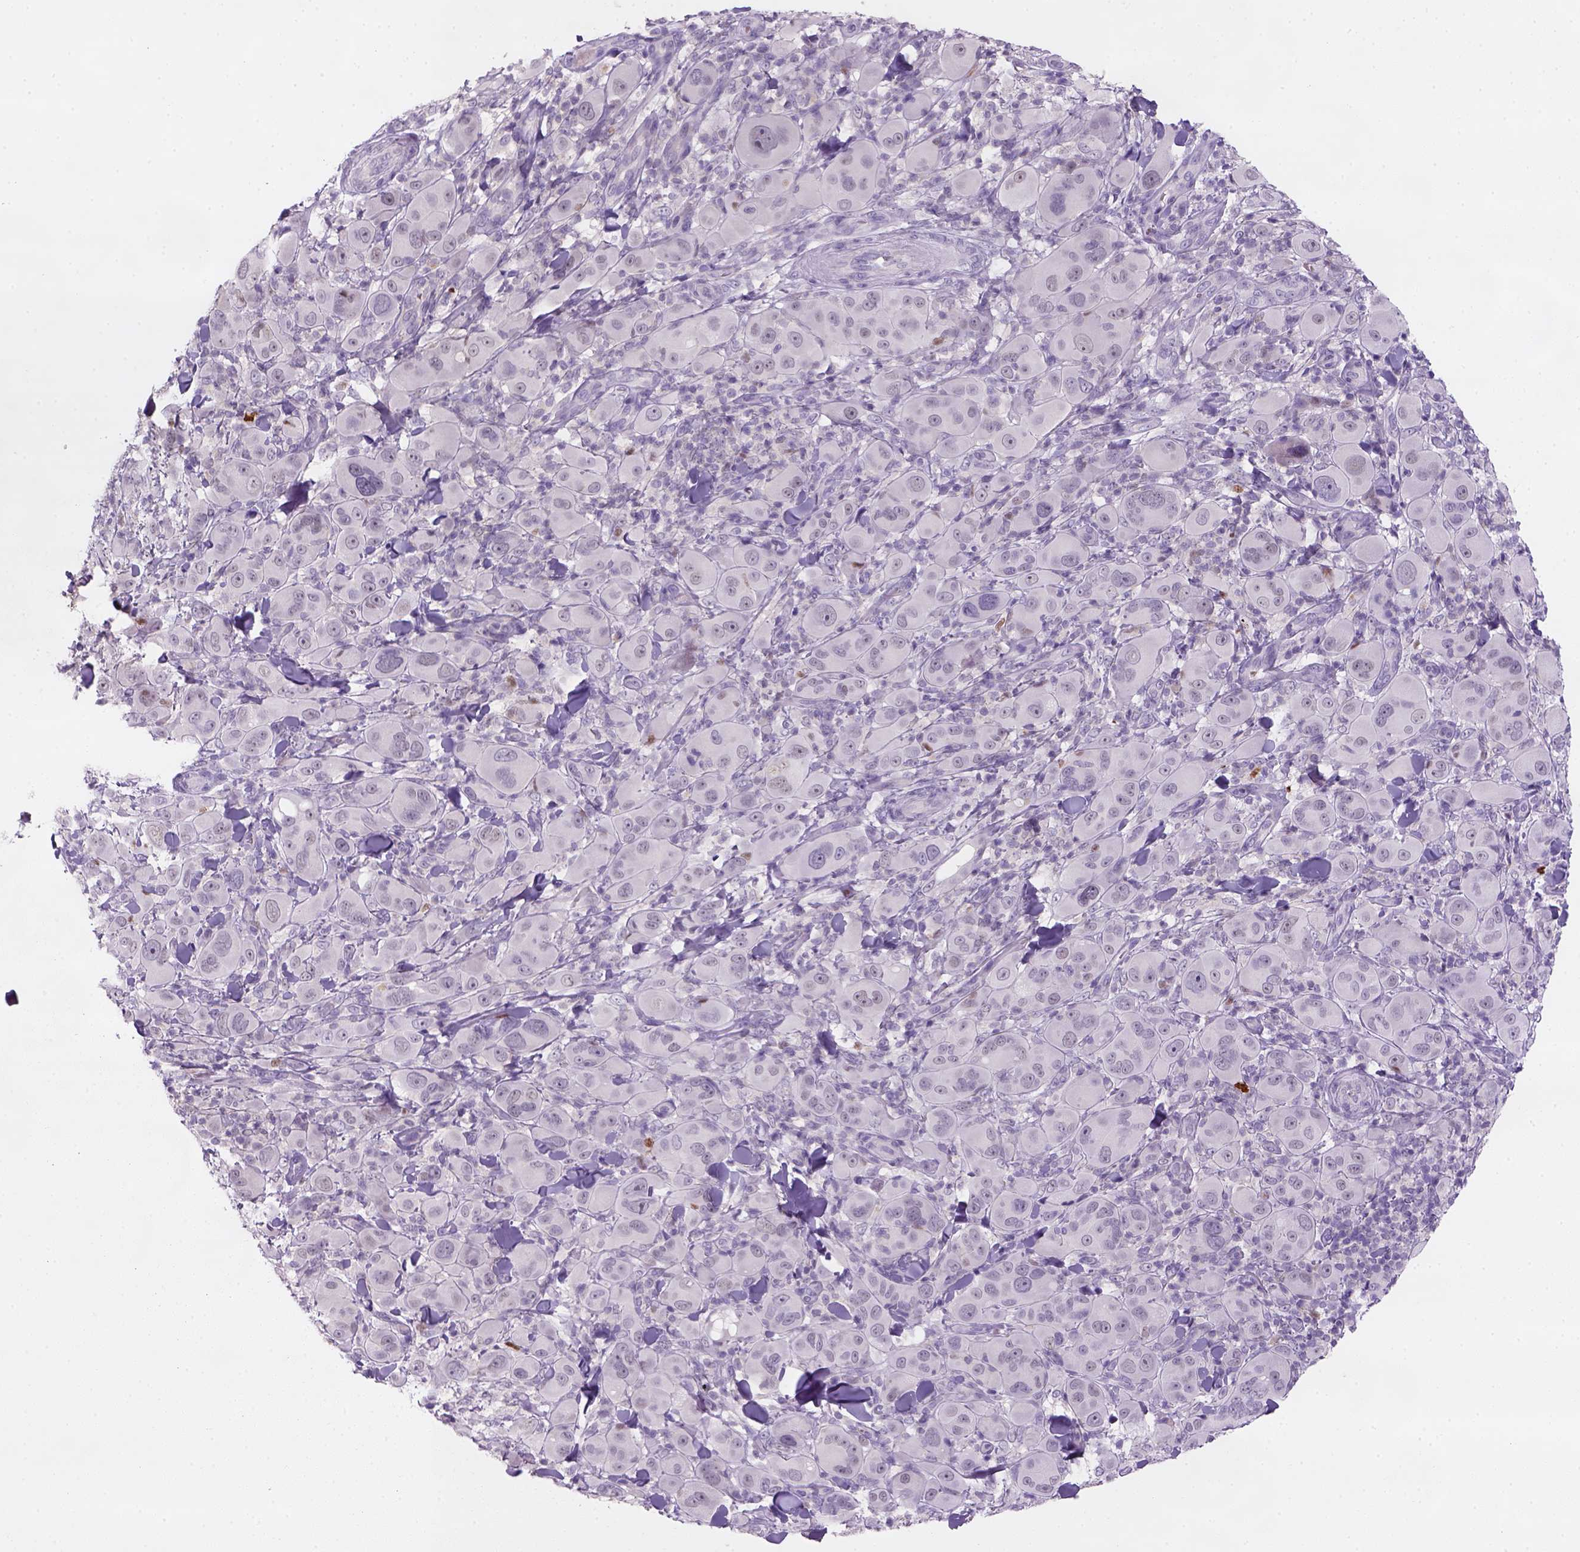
{"staining": {"intensity": "negative", "quantity": "none", "location": "none"}, "tissue": "melanoma", "cell_type": "Tumor cells", "image_type": "cancer", "snomed": [{"axis": "morphology", "description": "Malignant melanoma, NOS"}, {"axis": "topography", "description": "Skin"}], "caption": "There is no significant expression in tumor cells of melanoma. Nuclei are stained in blue.", "gene": "ZMAT4", "patient": {"sex": "female", "age": 87}}